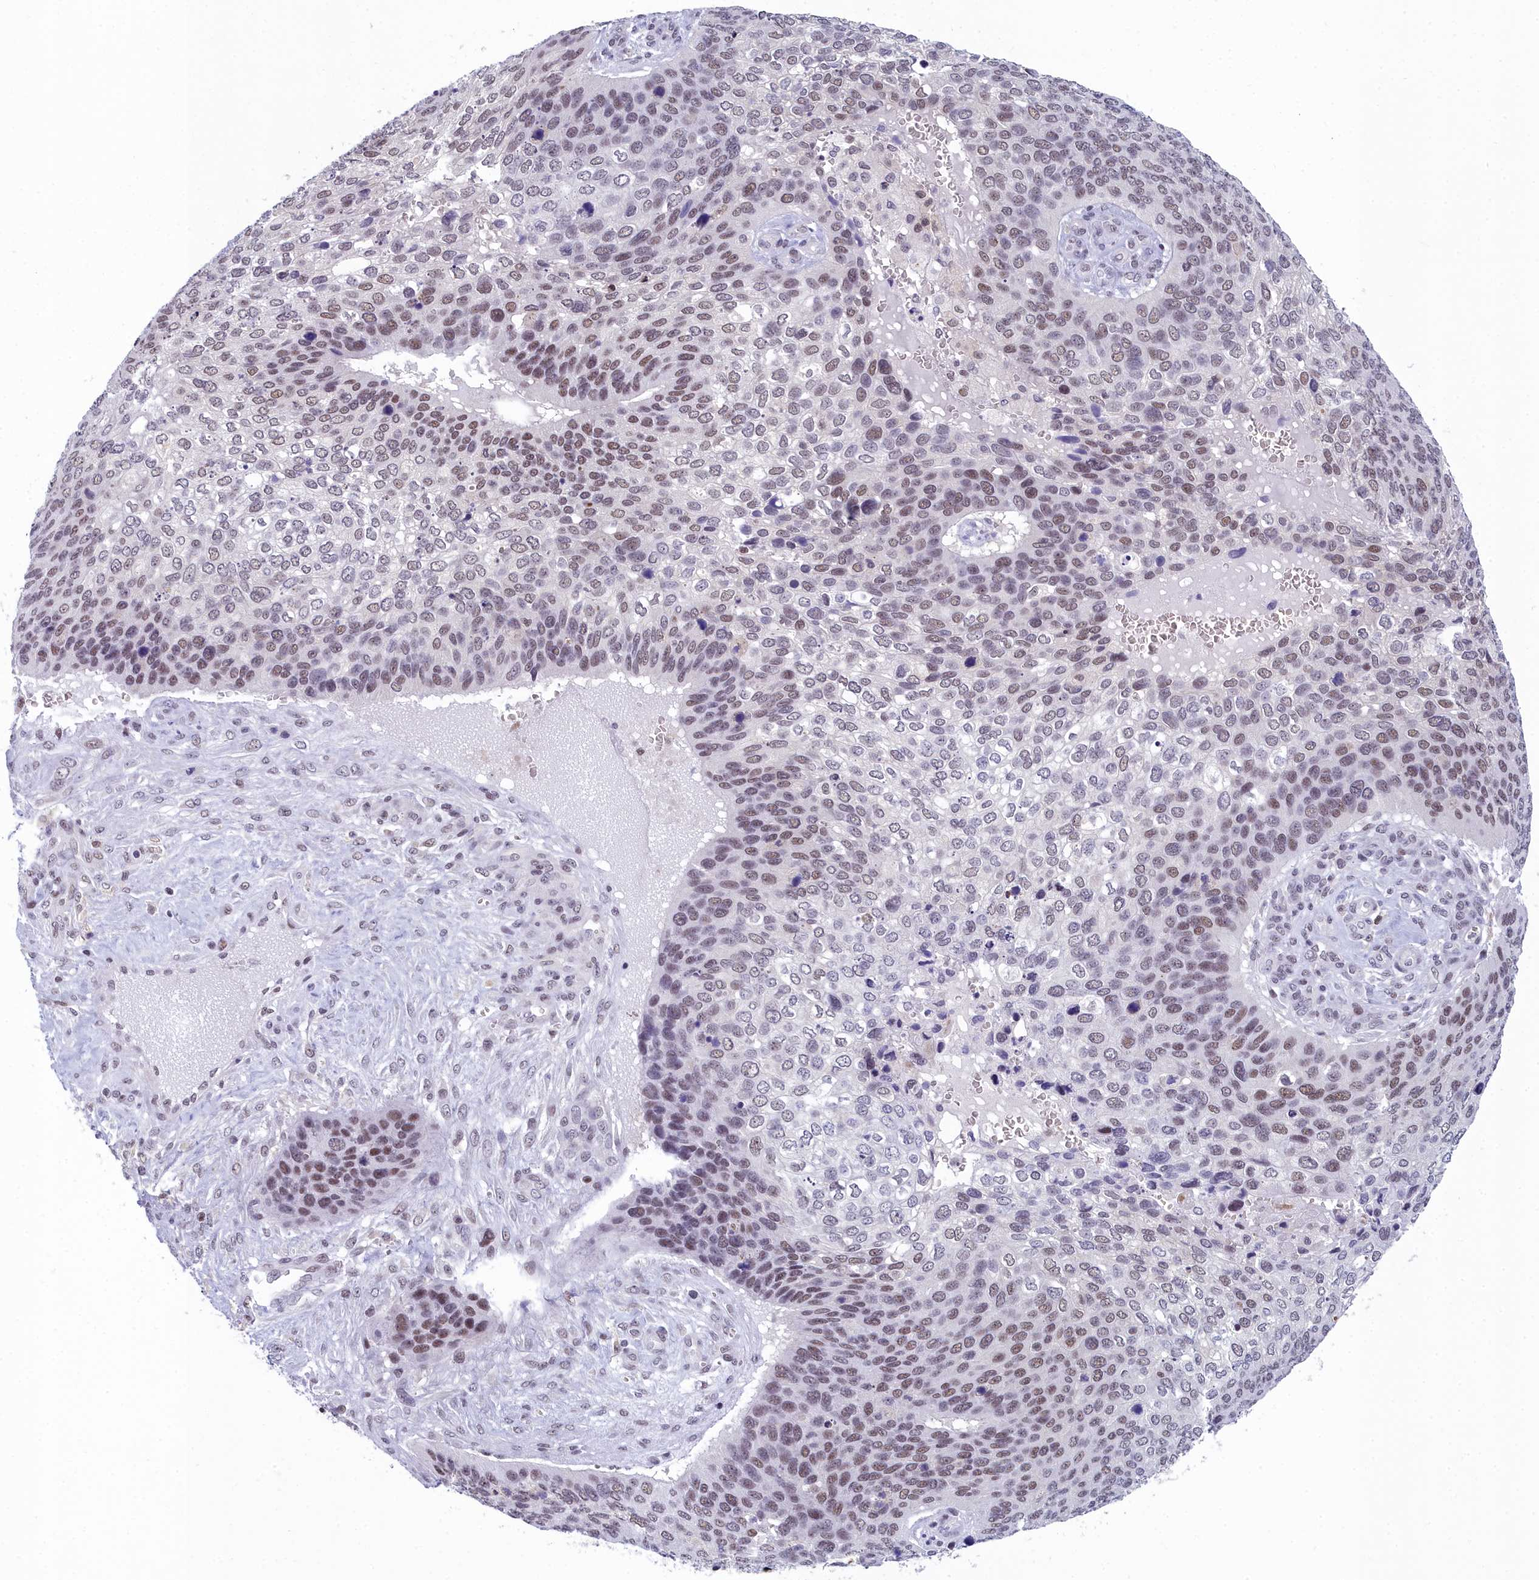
{"staining": {"intensity": "moderate", "quantity": "25%-75%", "location": "nuclear"}, "tissue": "skin cancer", "cell_type": "Tumor cells", "image_type": "cancer", "snomed": [{"axis": "morphology", "description": "Basal cell carcinoma"}, {"axis": "topography", "description": "Skin"}], "caption": "Basal cell carcinoma (skin) stained with a brown dye displays moderate nuclear positive staining in about 25%-75% of tumor cells.", "gene": "CCDC97", "patient": {"sex": "female", "age": 74}}